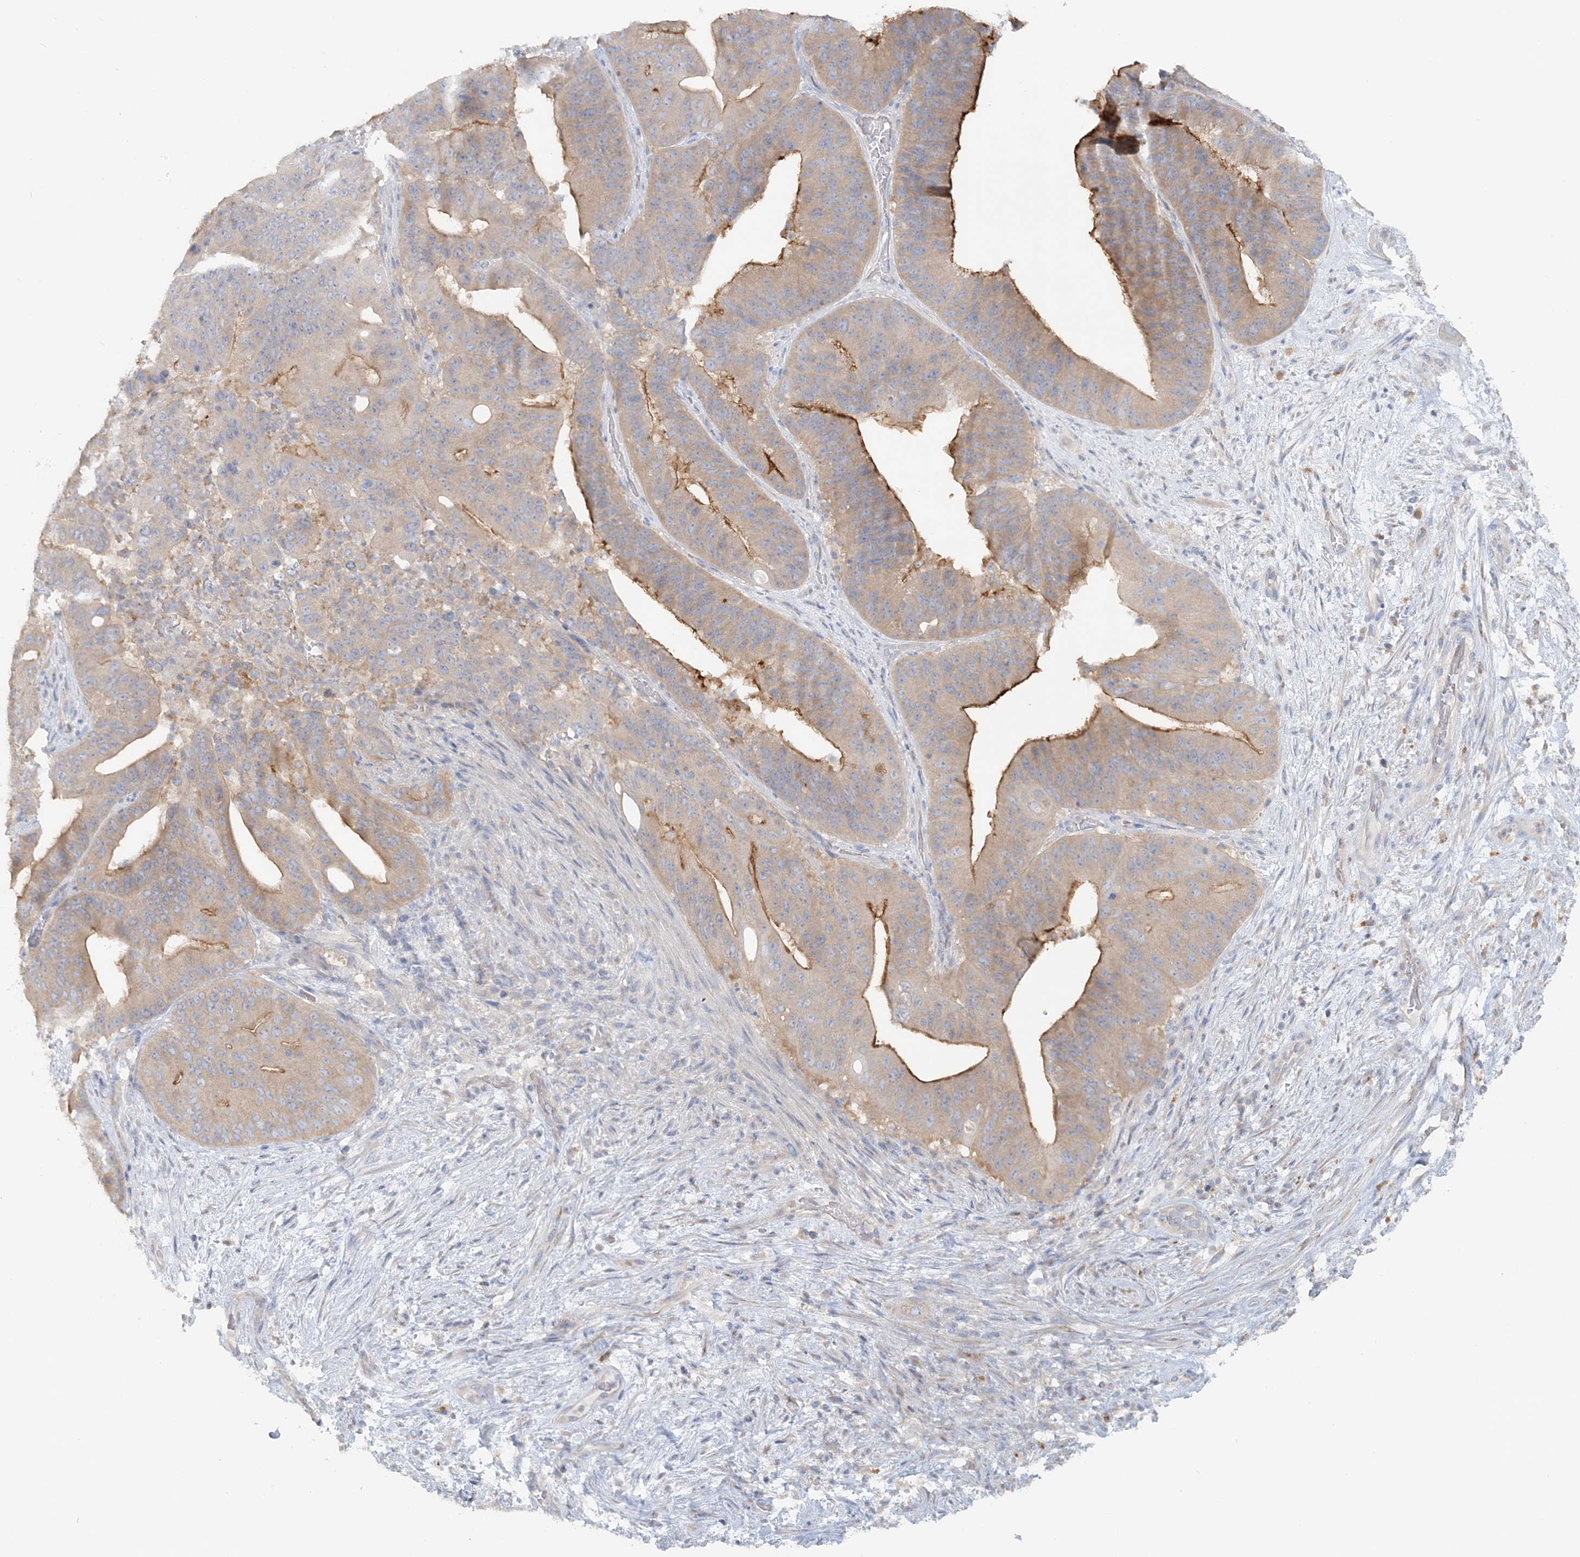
{"staining": {"intensity": "moderate", "quantity": "25%-75%", "location": "cytoplasmic/membranous"}, "tissue": "pancreatic cancer", "cell_type": "Tumor cells", "image_type": "cancer", "snomed": [{"axis": "morphology", "description": "Adenocarcinoma, NOS"}, {"axis": "topography", "description": "Pancreas"}], "caption": "A medium amount of moderate cytoplasmic/membranous positivity is present in about 25%-75% of tumor cells in adenocarcinoma (pancreatic) tissue.", "gene": "TBC1D5", "patient": {"sex": "female", "age": 77}}